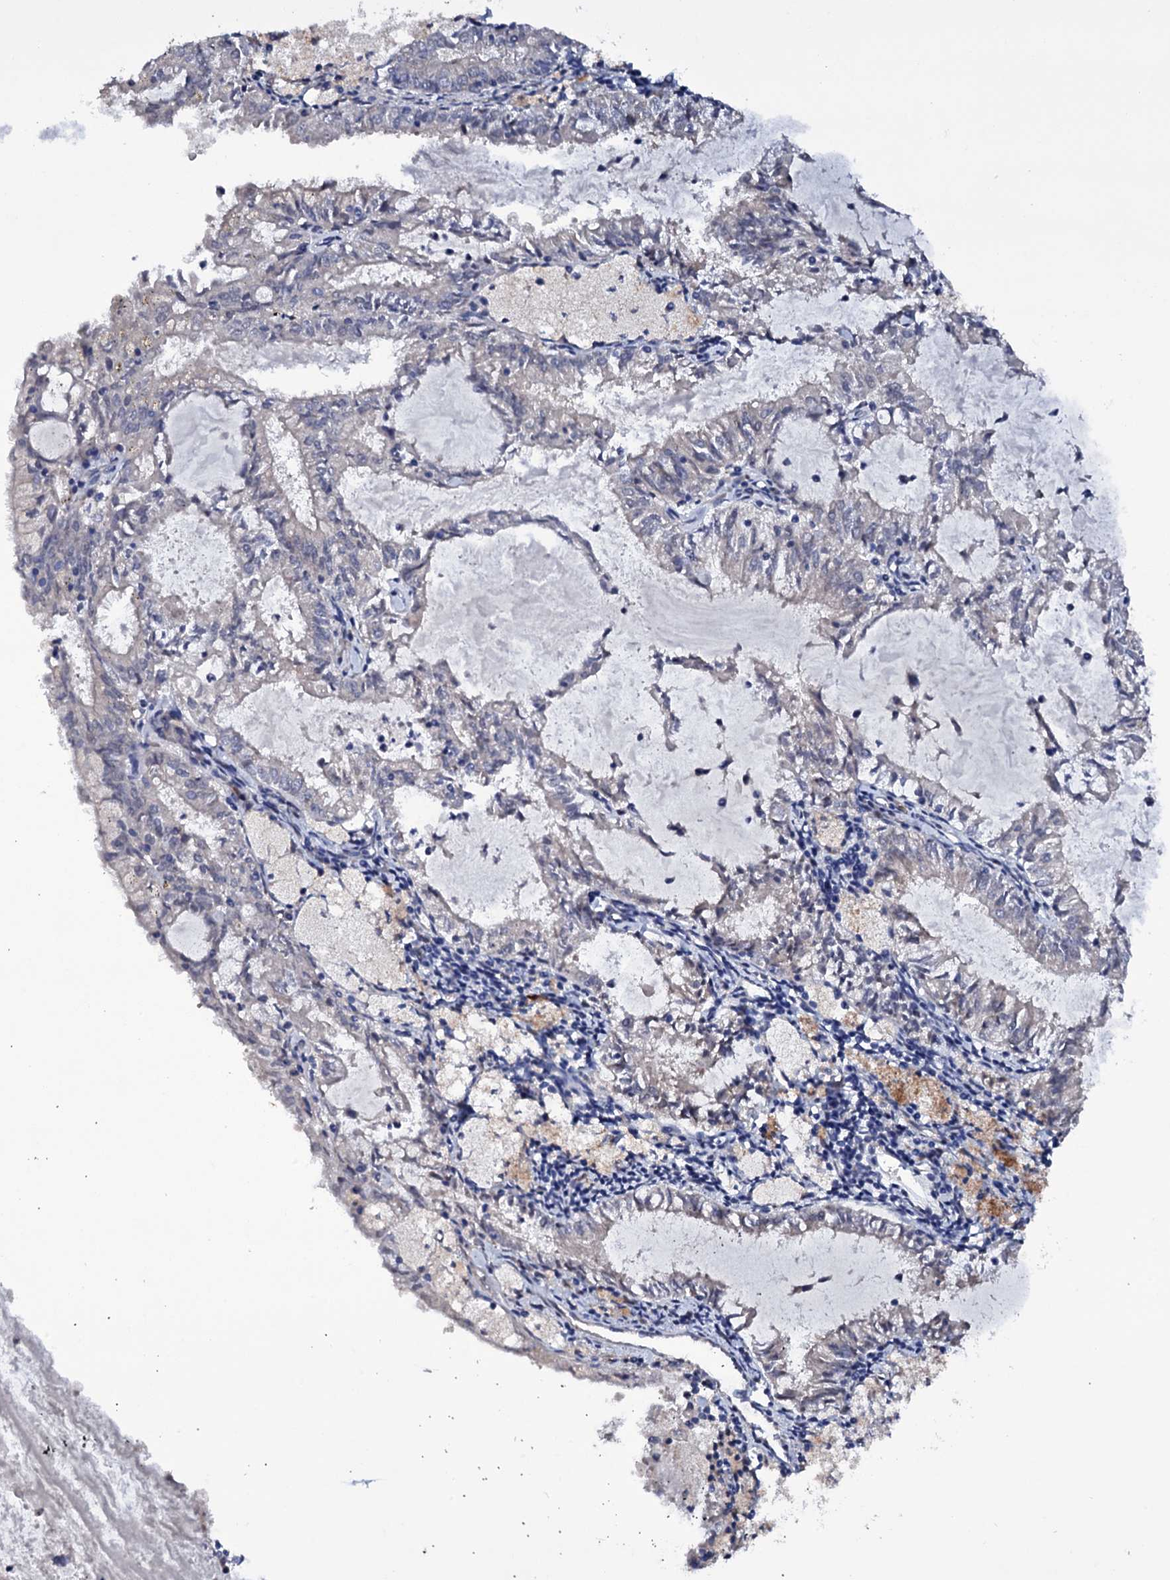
{"staining": {"intensity": "negative", "quantity": "none", "location": "none"}, "tissue": "endometrial cancer", "cell_type": "Tumor cells", "image_type": "cancer", "snomed": [{"axis": "morphology", "description": "Adenocarcinoma, NOS"}, {"axis": "topography", "description": "Endometrium"}], "caption": "Immunohistochemistry micrograph of adenocarcinoma (endometrial) stained for a protein (brown), which exhibits no expression in tumor cells.", "gene": "BCL2L14", "patient": {"sex": "female", "age": 57}}